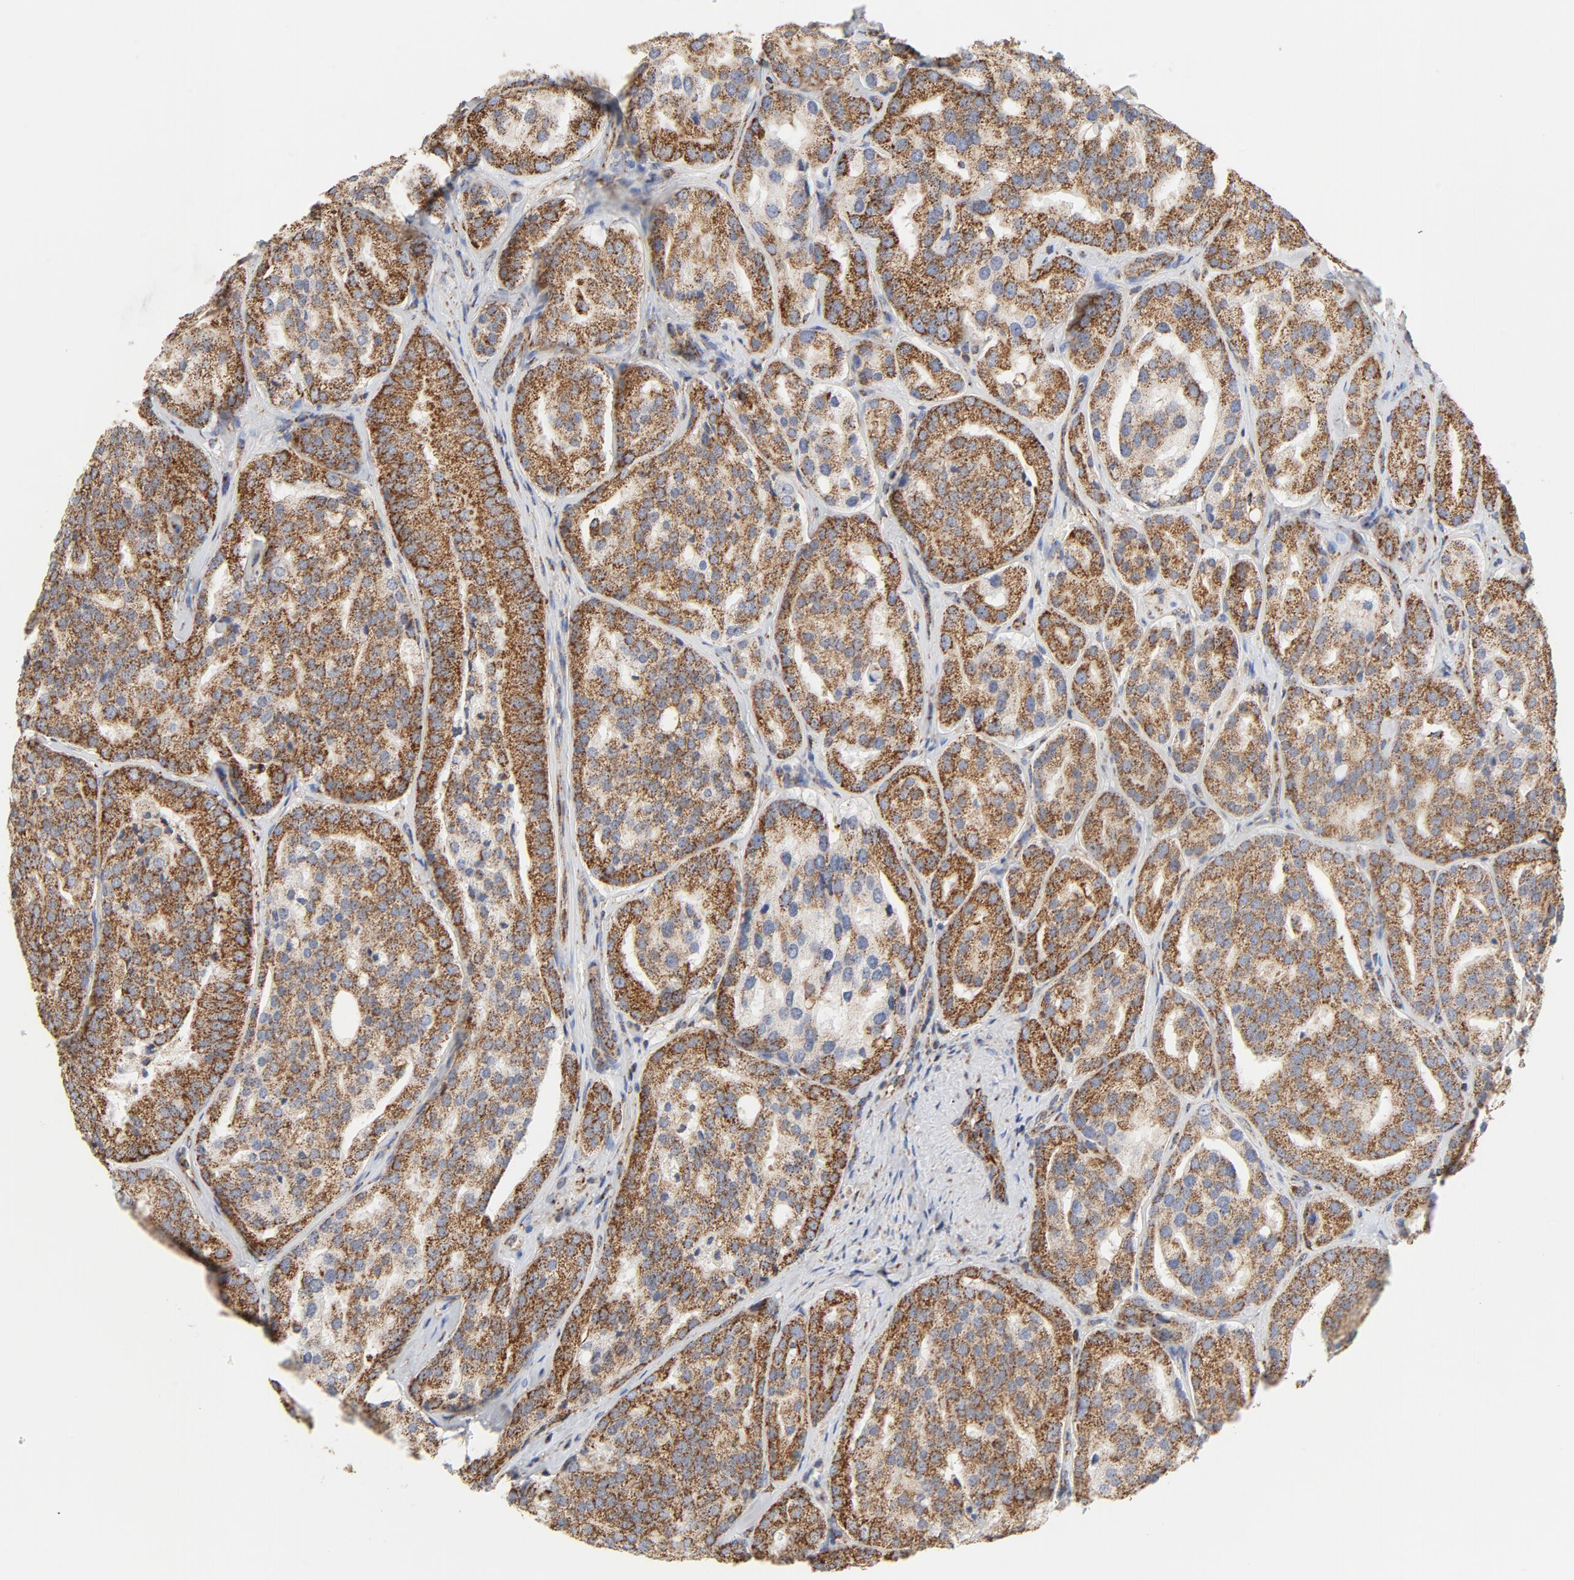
{"staining": {"intensity": "strong", "quantity": ">75%", "location": "cytoplasmic/membranous"}, "tissue": "prostate cancer", "cell_type": "Tumor cells", "image_type": "cancer", "snomed": [{"axis": "morphology", "description": "Adenocarcinoma, High grade"}, {"axis": "topography", "description": "Prostate"}], "caption": "Prostate high-grade adenocarcinoma stained for a protein exhibits strong cytoplasmic/membranous positivity in tumor cells.", "gene": "PCNX4", "patient": {"sex": "male", "age": 64}}